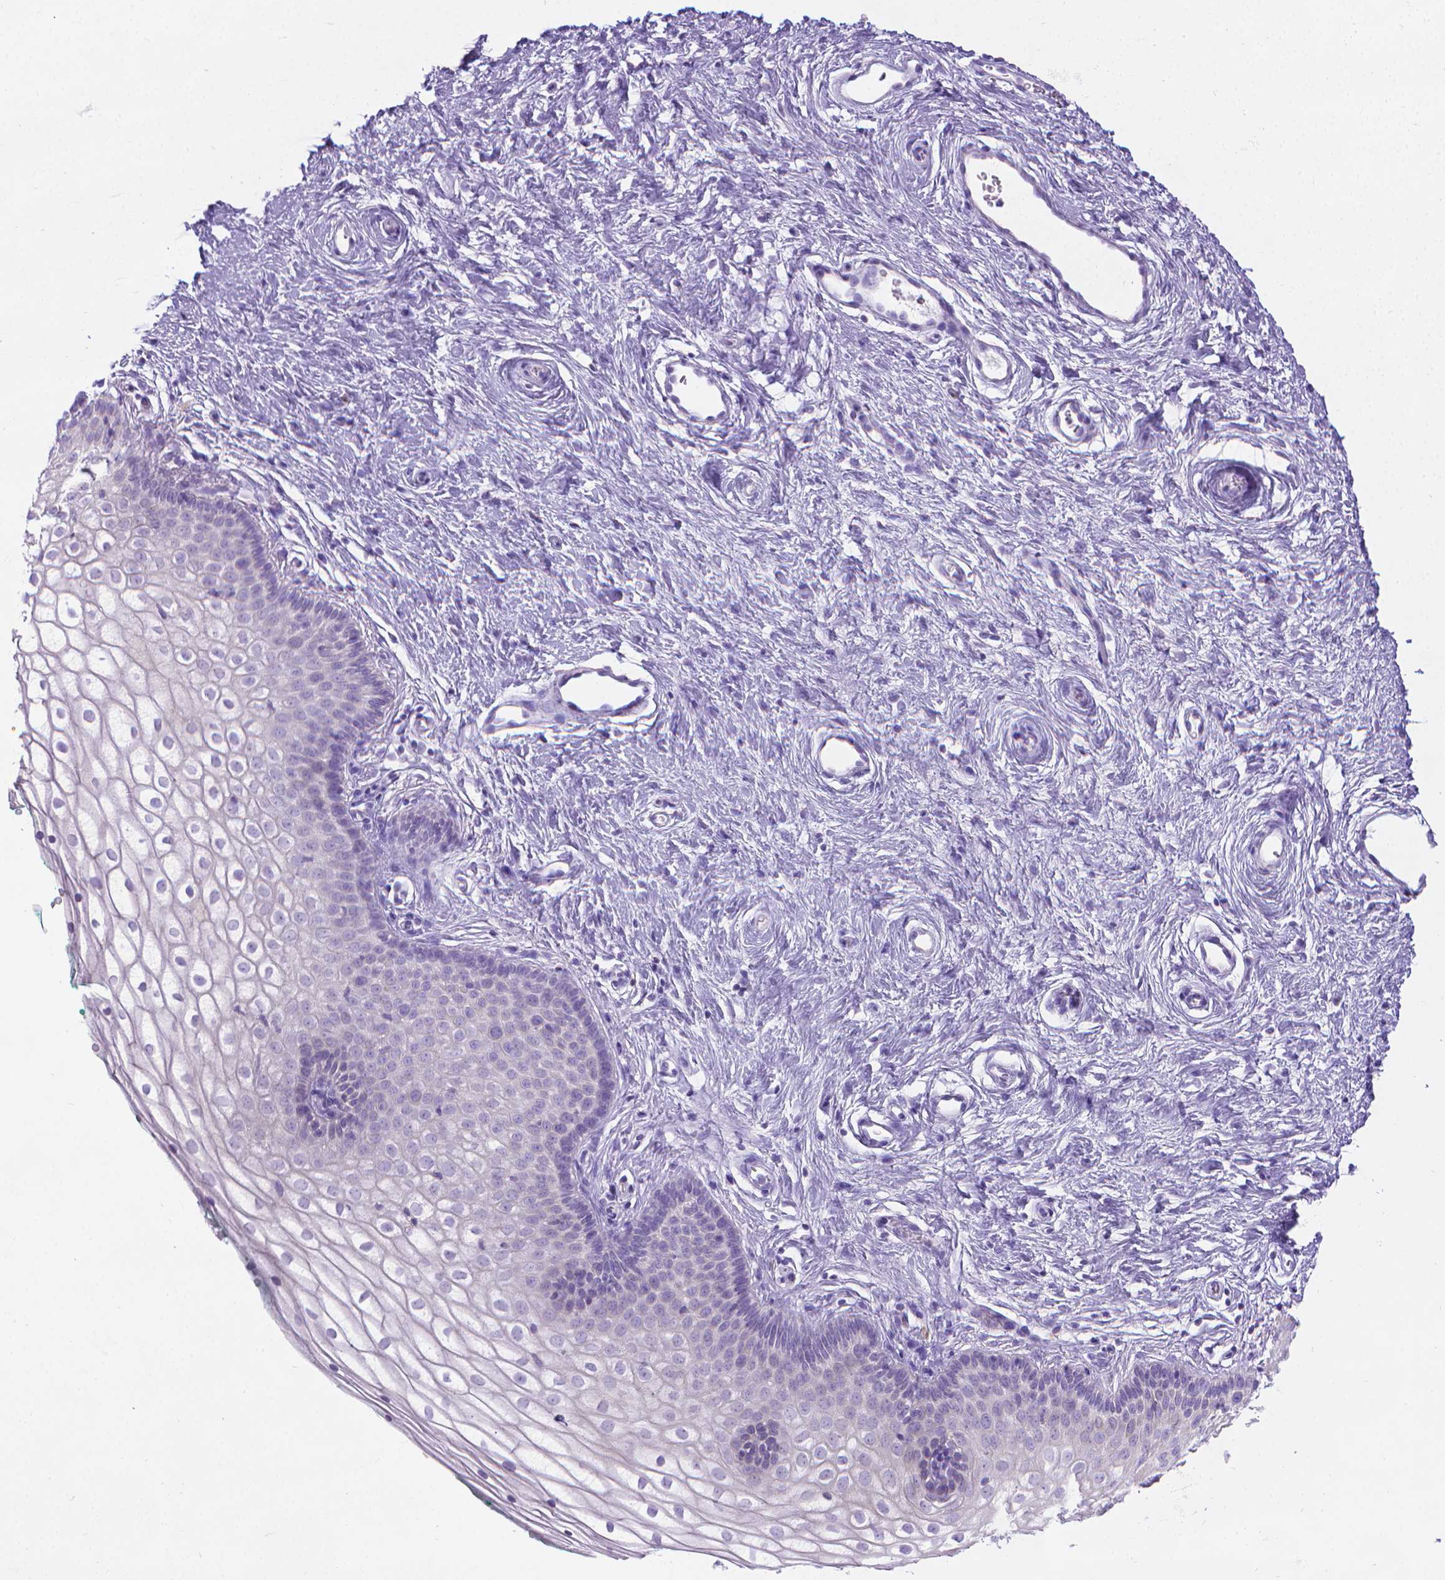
{"staining": {"intensity": "negative", "quantity": "none", "location": "none"}, "tissue": "vagina", "cell_type": "Squamous epithelial cells", "image_type": "normal", "snomed": [{"axis": "morphology", "description": "Normal tissue, NOS"}, {"axis": "topography", "description": "Vagina"}], "caption": "Immunohistochemistry image of benign vagina: human vagina stained with DAB shows no significant protein positivity in squamous epithelial cells. The staining was performed using DAB to visualize the protein expression in brown, while the nuclei were stained in blue with hematoxylin (Magnification: 20x).", "gene": "SPAG6", "patient": {"sex": "female", "age": 36}}